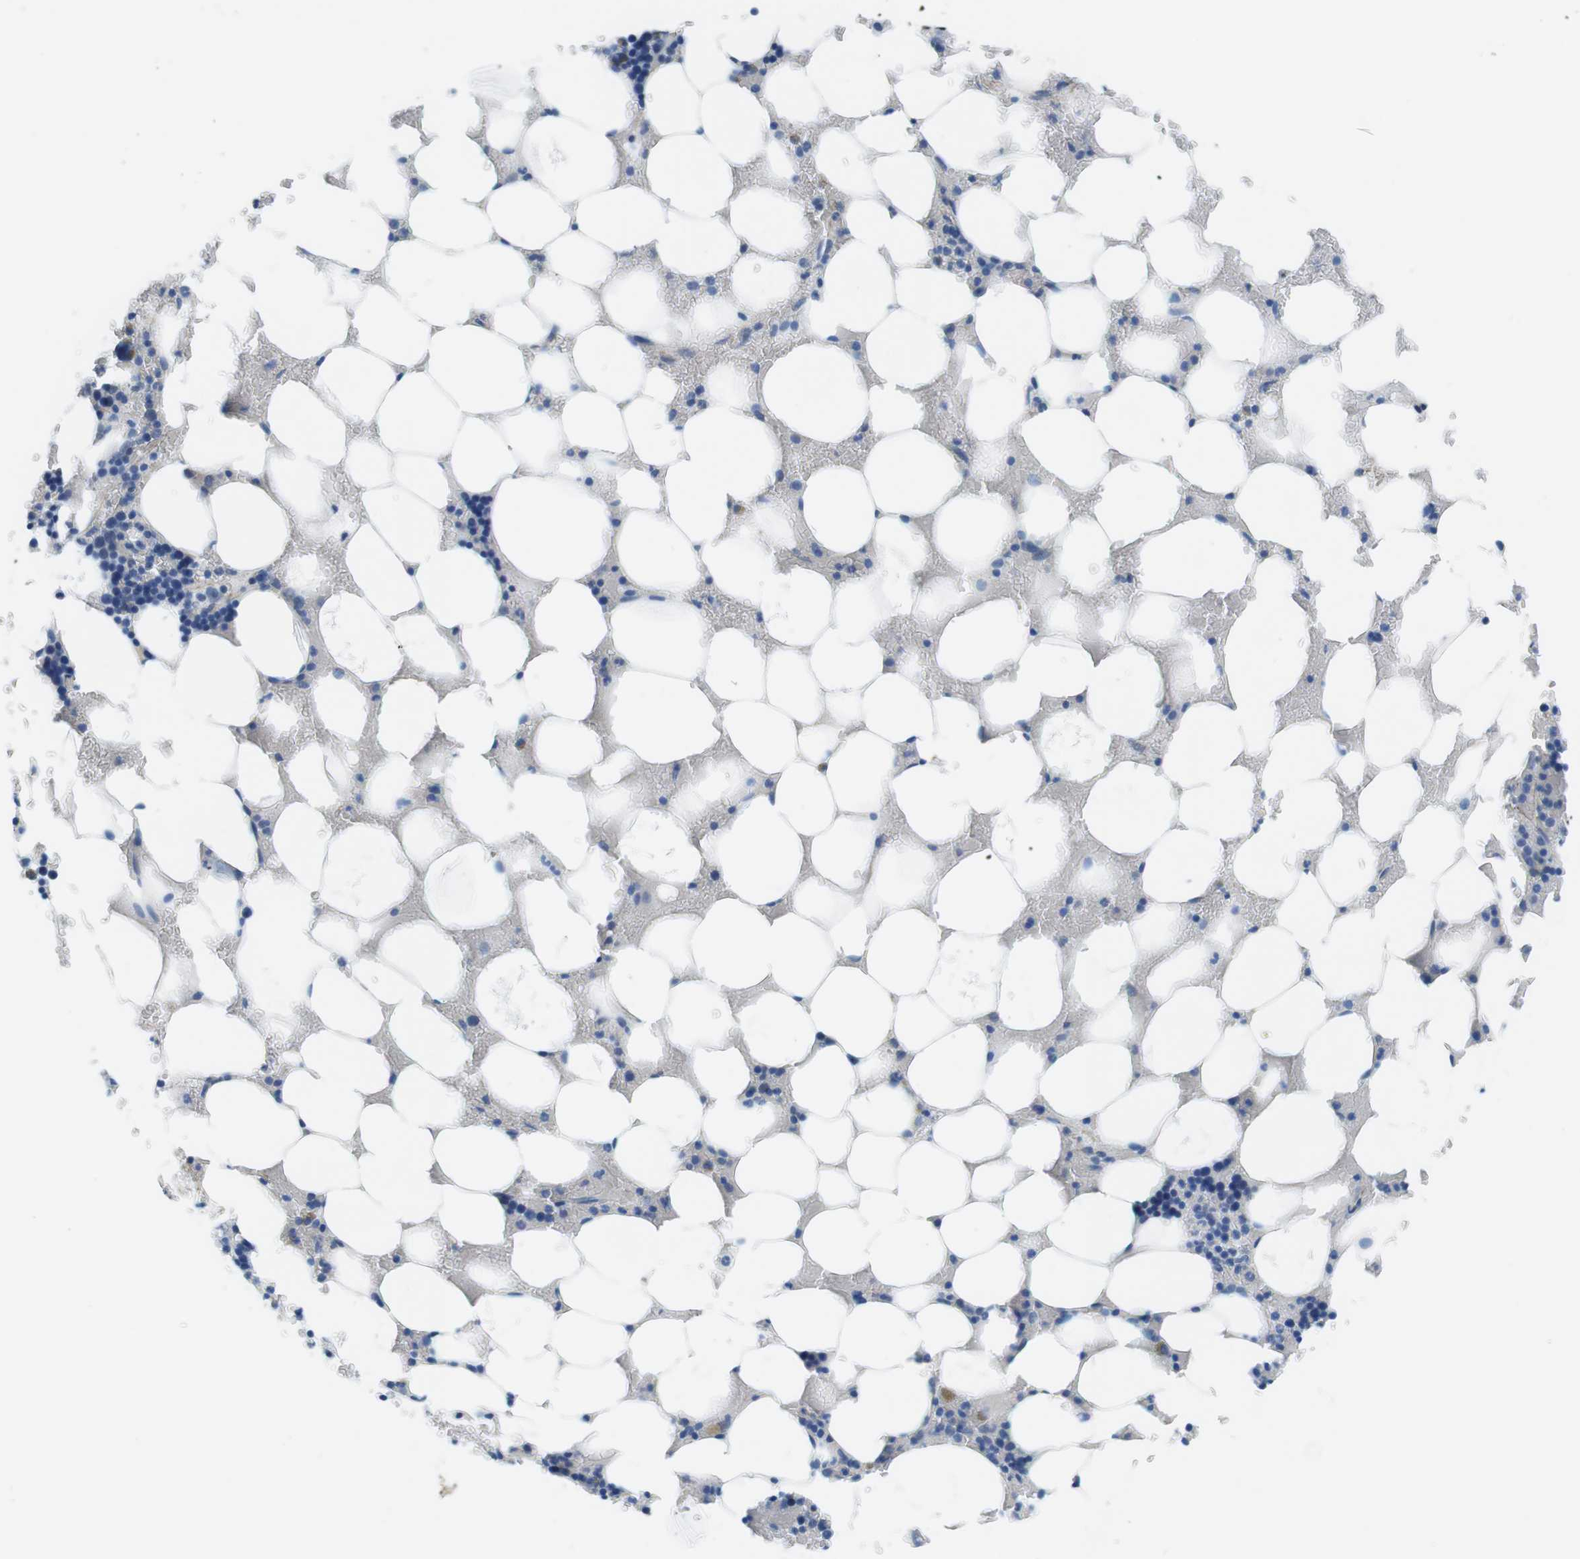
{"staining": {"intensity": "negative", "quantity": "none", "location": "none"}, "tissue": "bone marrow", "cell_type": "Hematopoietic cells", "image_type": "normal", "snomed": [{"axis": "morphology", "description": "Normal tissue, NOS"}, {"axis": "topography", "description": "Bone marrow"}], "caption": "IHC of normal bone marrow displays no positivity in hematopoietic cells. (DAB (3,3'-diaminobenzidine) immunohistochemistry, high magnification).", "gene": "SLC6A6", "patient": {"sex": "female", "age": 73}}